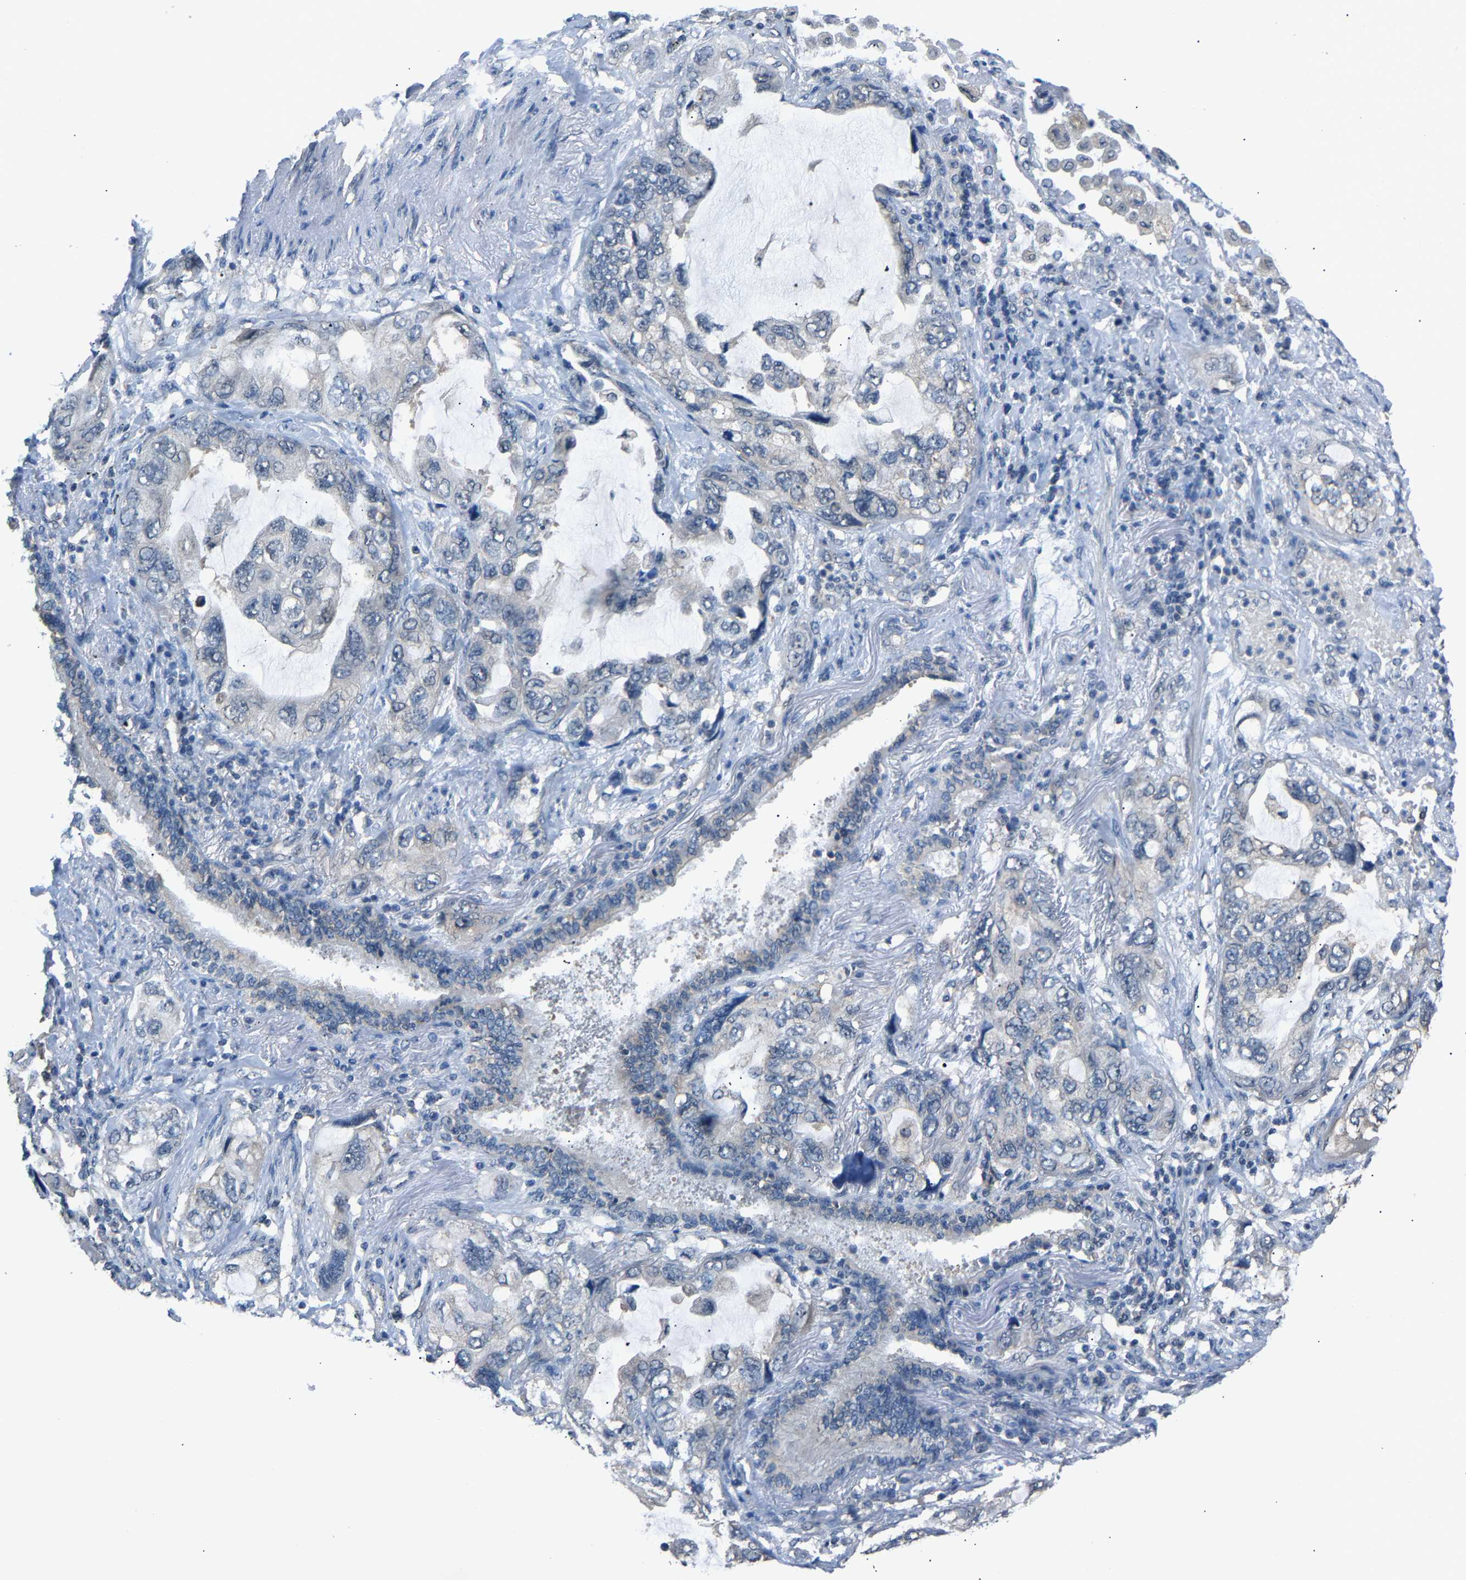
{"staining": {"intensity": "weak", "quantity": "25%-75%", "location": "cytoplasmic/membranous"}, "tissue": "lung cancer", "cell_type": "Tumor cells", "image_type": "cancer", "snomed": [{"axis": "morphology", "description": "Squamous cell carcinoma, NOS"}, {"axis": "topography", "description": "Lung"}], "caption": "A low amount of weak cytoplasmic/membranous expression is present in about 25%-75% of tumor cells in lung cancer (squamous cell carcinoma) tissue.", "gene": "ABCC9", "patient": {"sex": "female", "age": 73}}